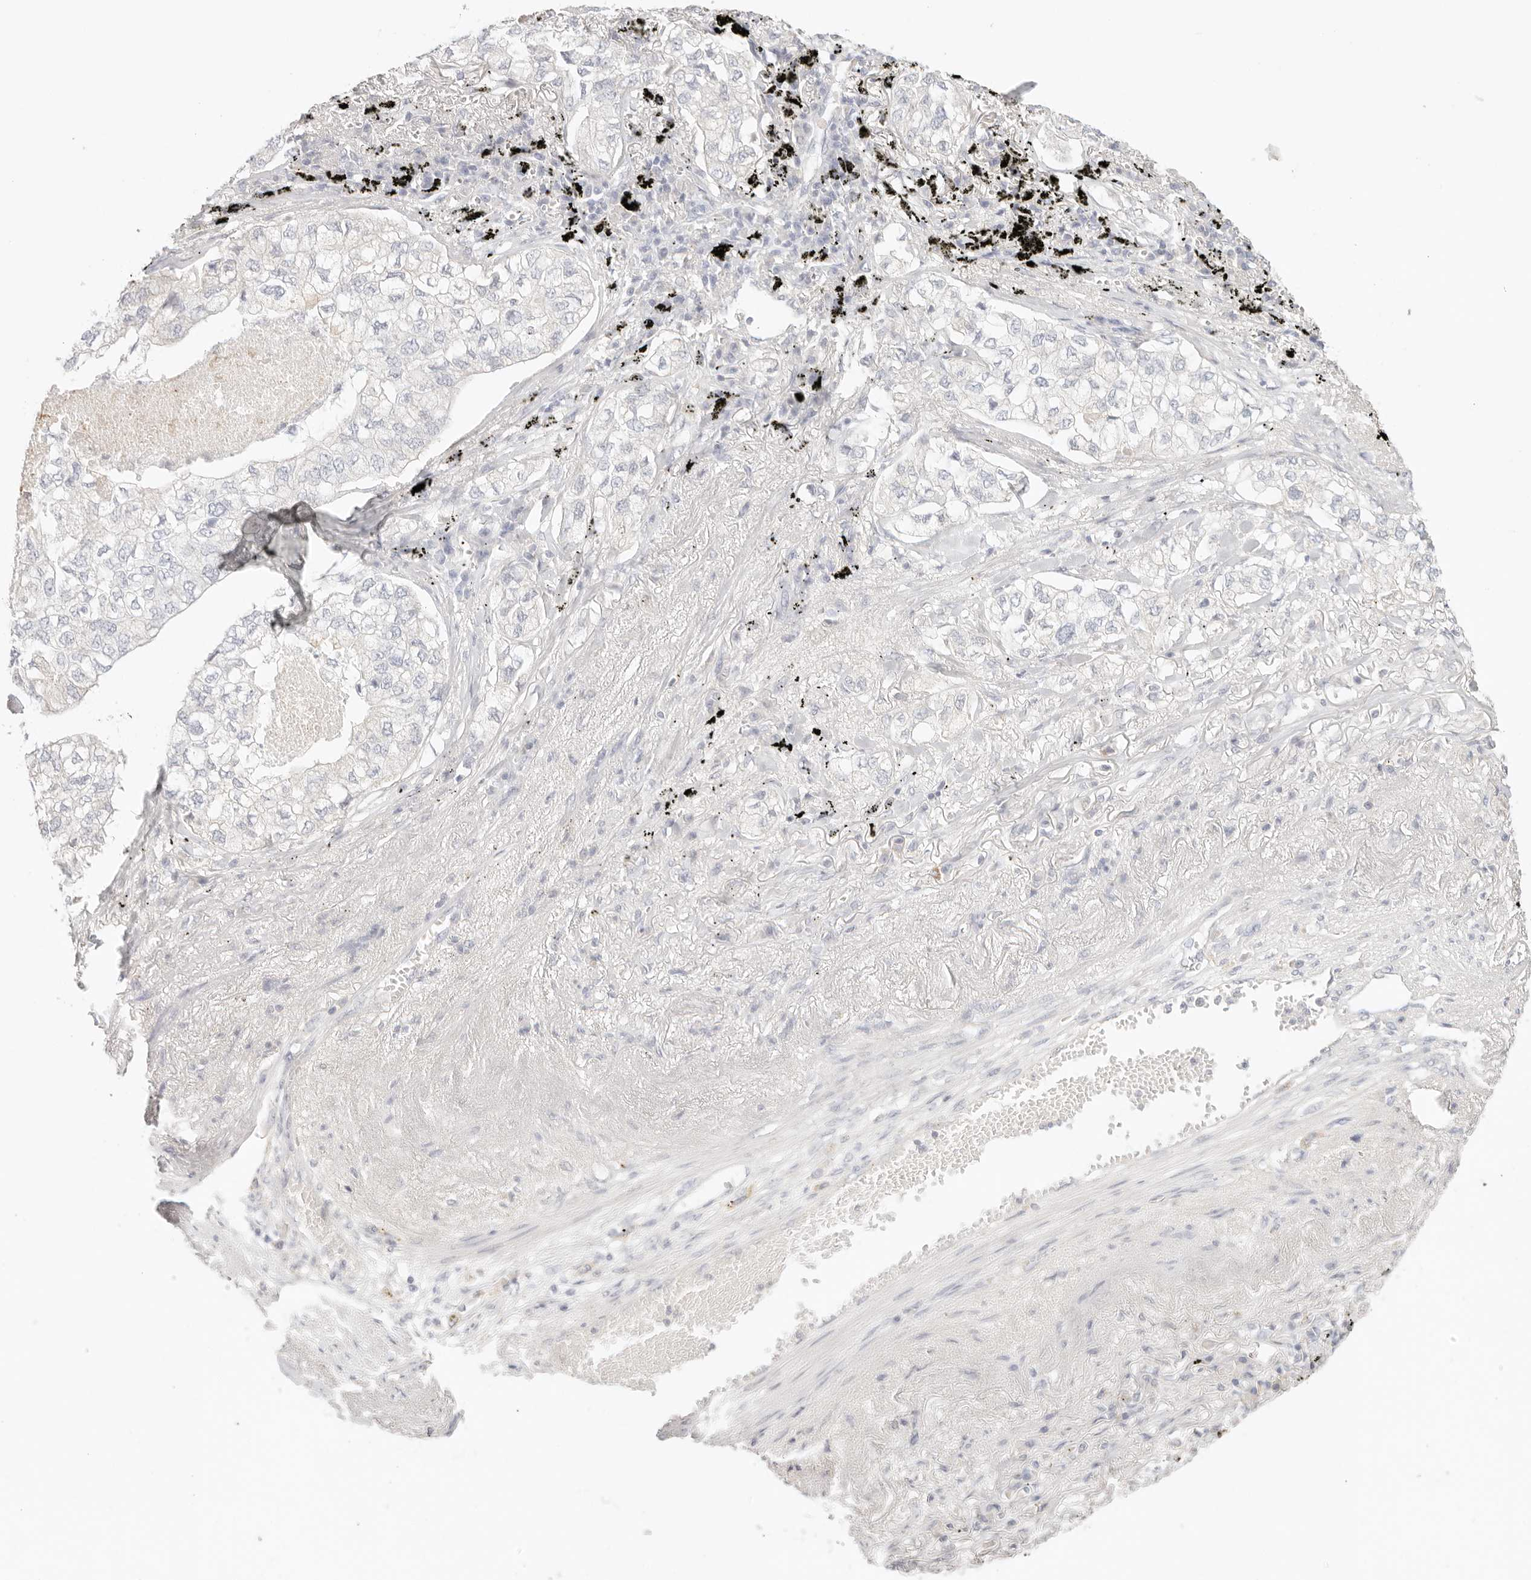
{"staining": {"intensity": "negative", "quantity": "none", "location": "none"}, "tissue": "lung cancer", "cell_type": "Tumor cells", "image_type": "cancer", "snomed": [{"axis": "morphology", "description": "Adenocarcinoma, NOS"}, {"axis": "topography", "description": "Lung"}], "caption": "Lung cancer (adenocarcinoma) was stained to show a protein in brown. There is no significant staining in tumor cells. (Brightfield microscopy of DAB (3,3'-diaminobenzidine) immunohistochemistry (IHC) at high magnification).", "gene": "CEP120", "patient": {"sex": "male", "age": 65}}